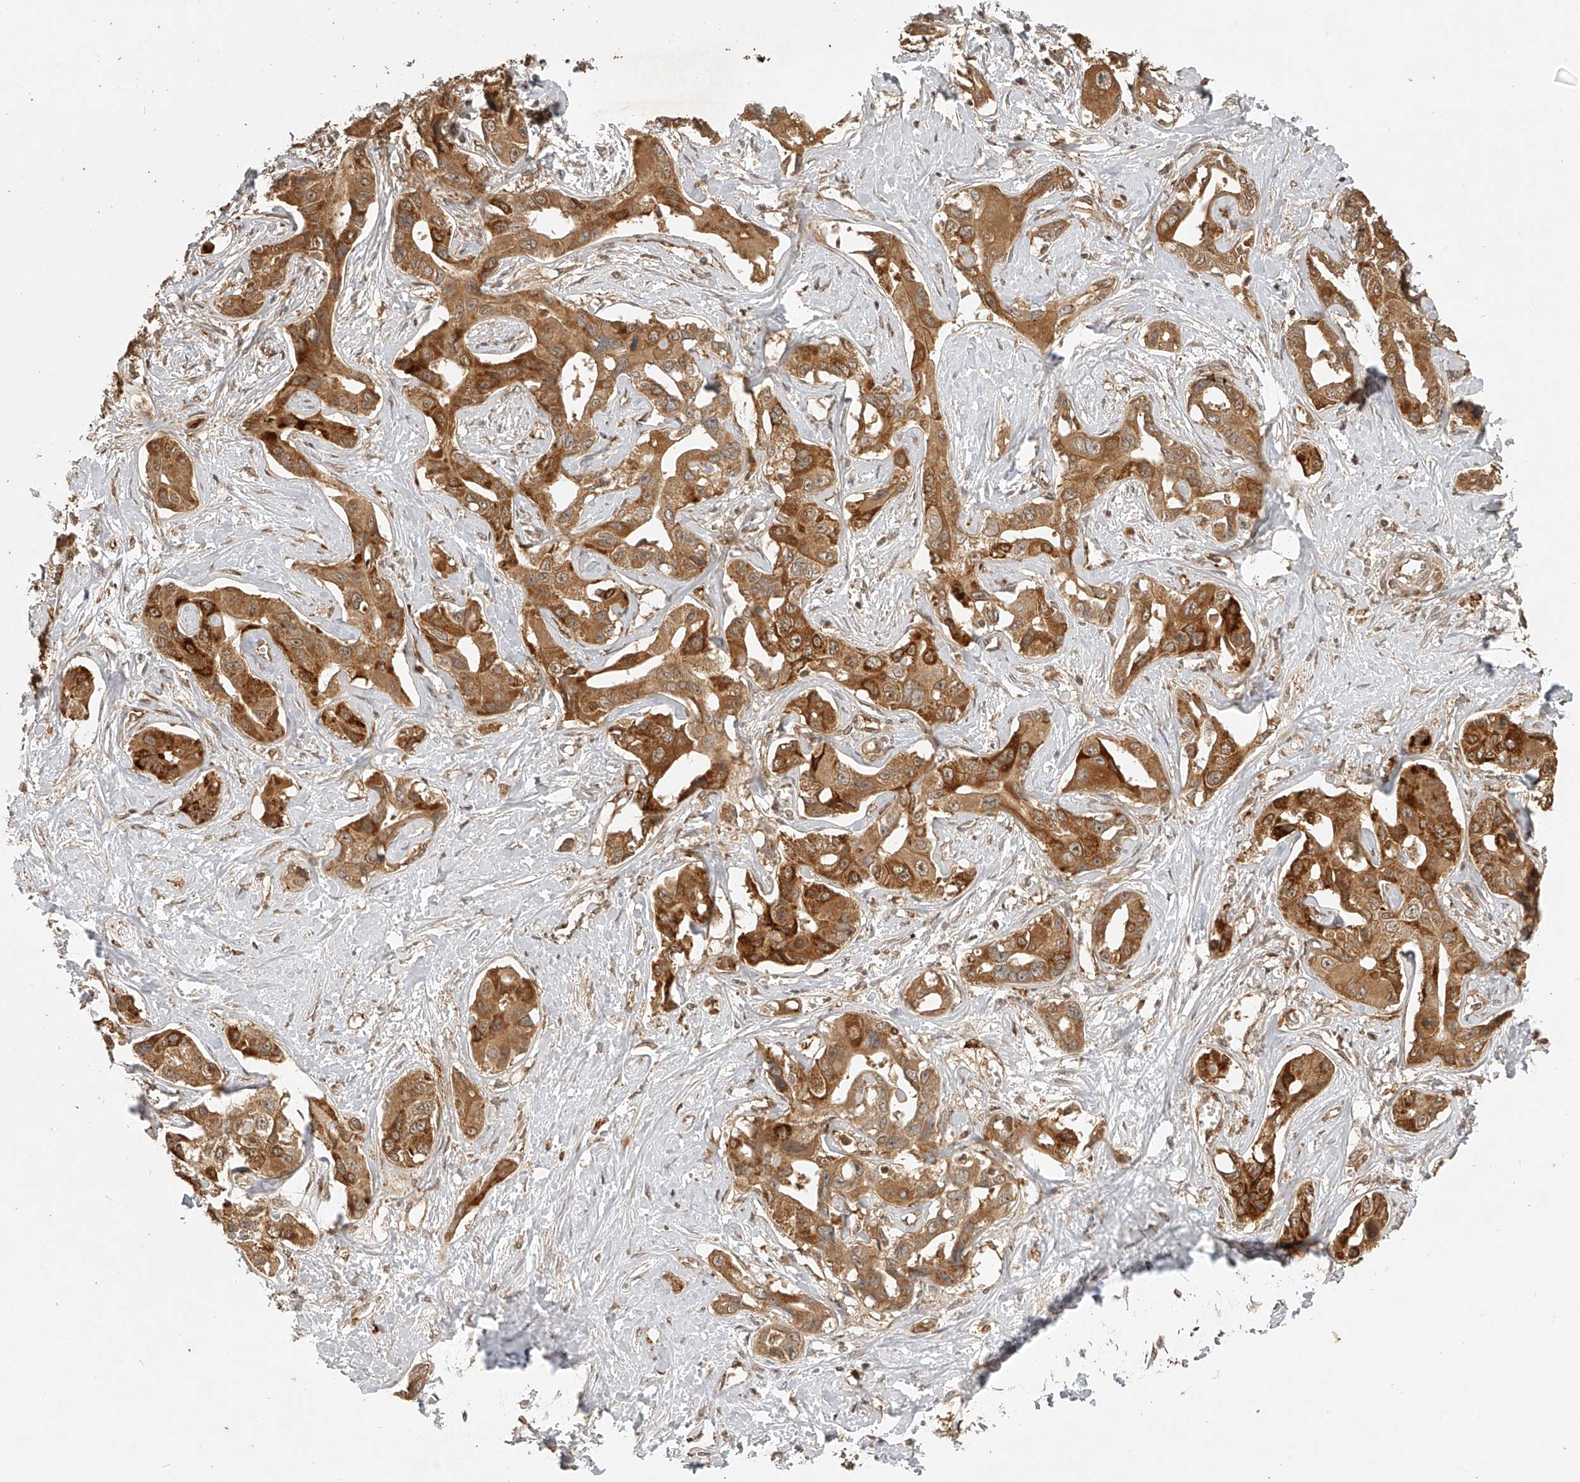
{"staining": {"intensity": "moderate", "quantity": ">75%", "location": "cytoplasmic/membranous"}, "tissue": "liver cancer", "cell_type": "Tumor cells", "image_type": "cancer", "snomed": [{"axis": "morphology", "description": "Cholangiocarcinoma"}, {"axis": "topography", "description": "Liver"}], "caption": "A brown stain labels moderate cytoplasmic/membranous expression of a protein in liver cholangiocarcinoma tumor cells.", "gene": "BCL2L11", "patient": {"sex": "male", "age": 59}}